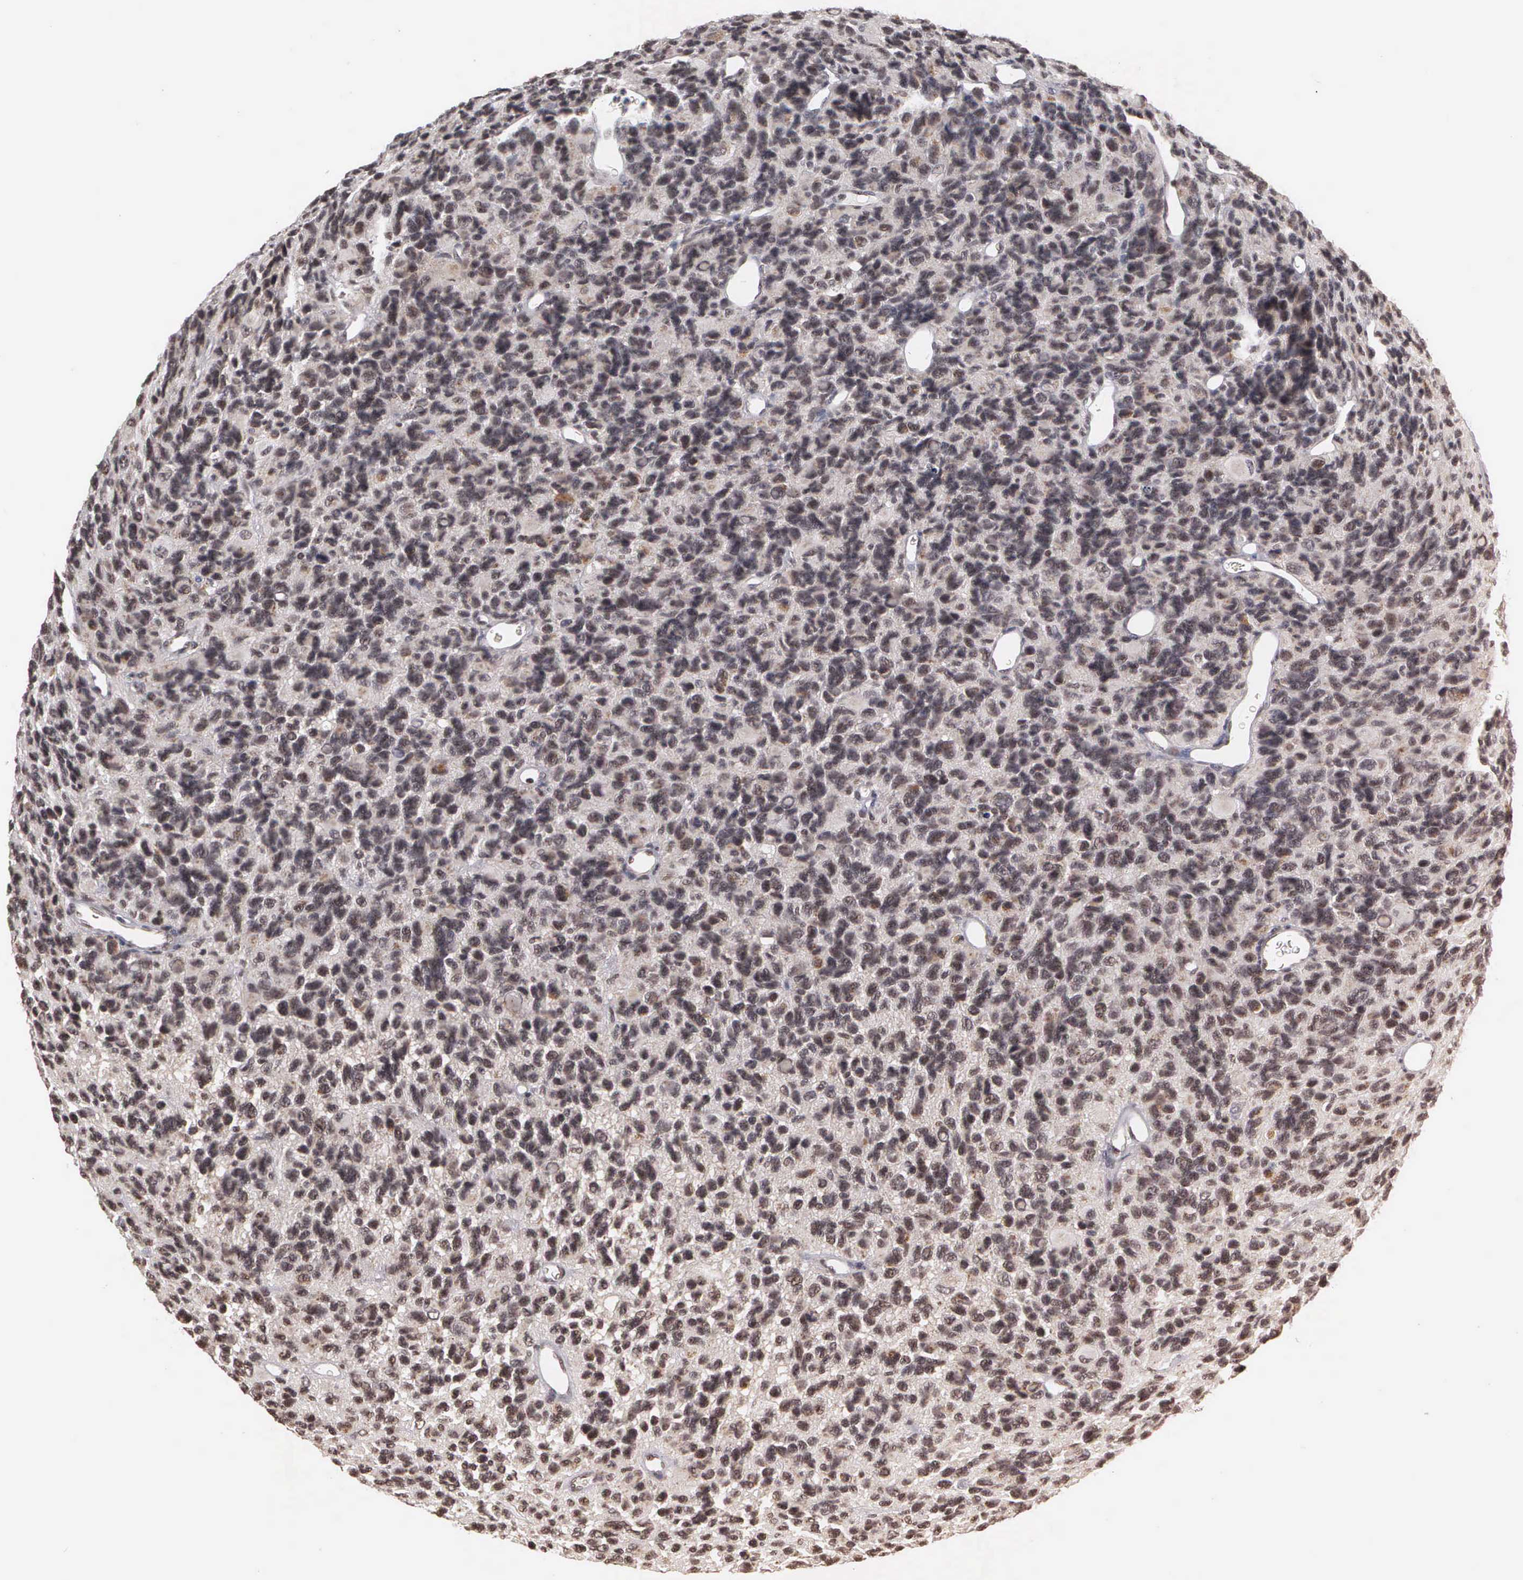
{"staining": {"intensity": "moderate", "quantity": ">75%", "location": "cytoplasmic/membranous,nuclear"}, "tissue": "glioma", "cell_type": "Tumor cells", "image_type": "cancer", "snomed": [{"axis": "morphology", "description": "Glioma, malignant, High grade"}, {"axis": "topography", "description": "Brain"}], "caption": "High-grade glioma (malignant) stained with a protein marker displays moderate staining in tumor cells.", "gene": "GTF2A1", "patient": {"sex": "male", "age": 77}}